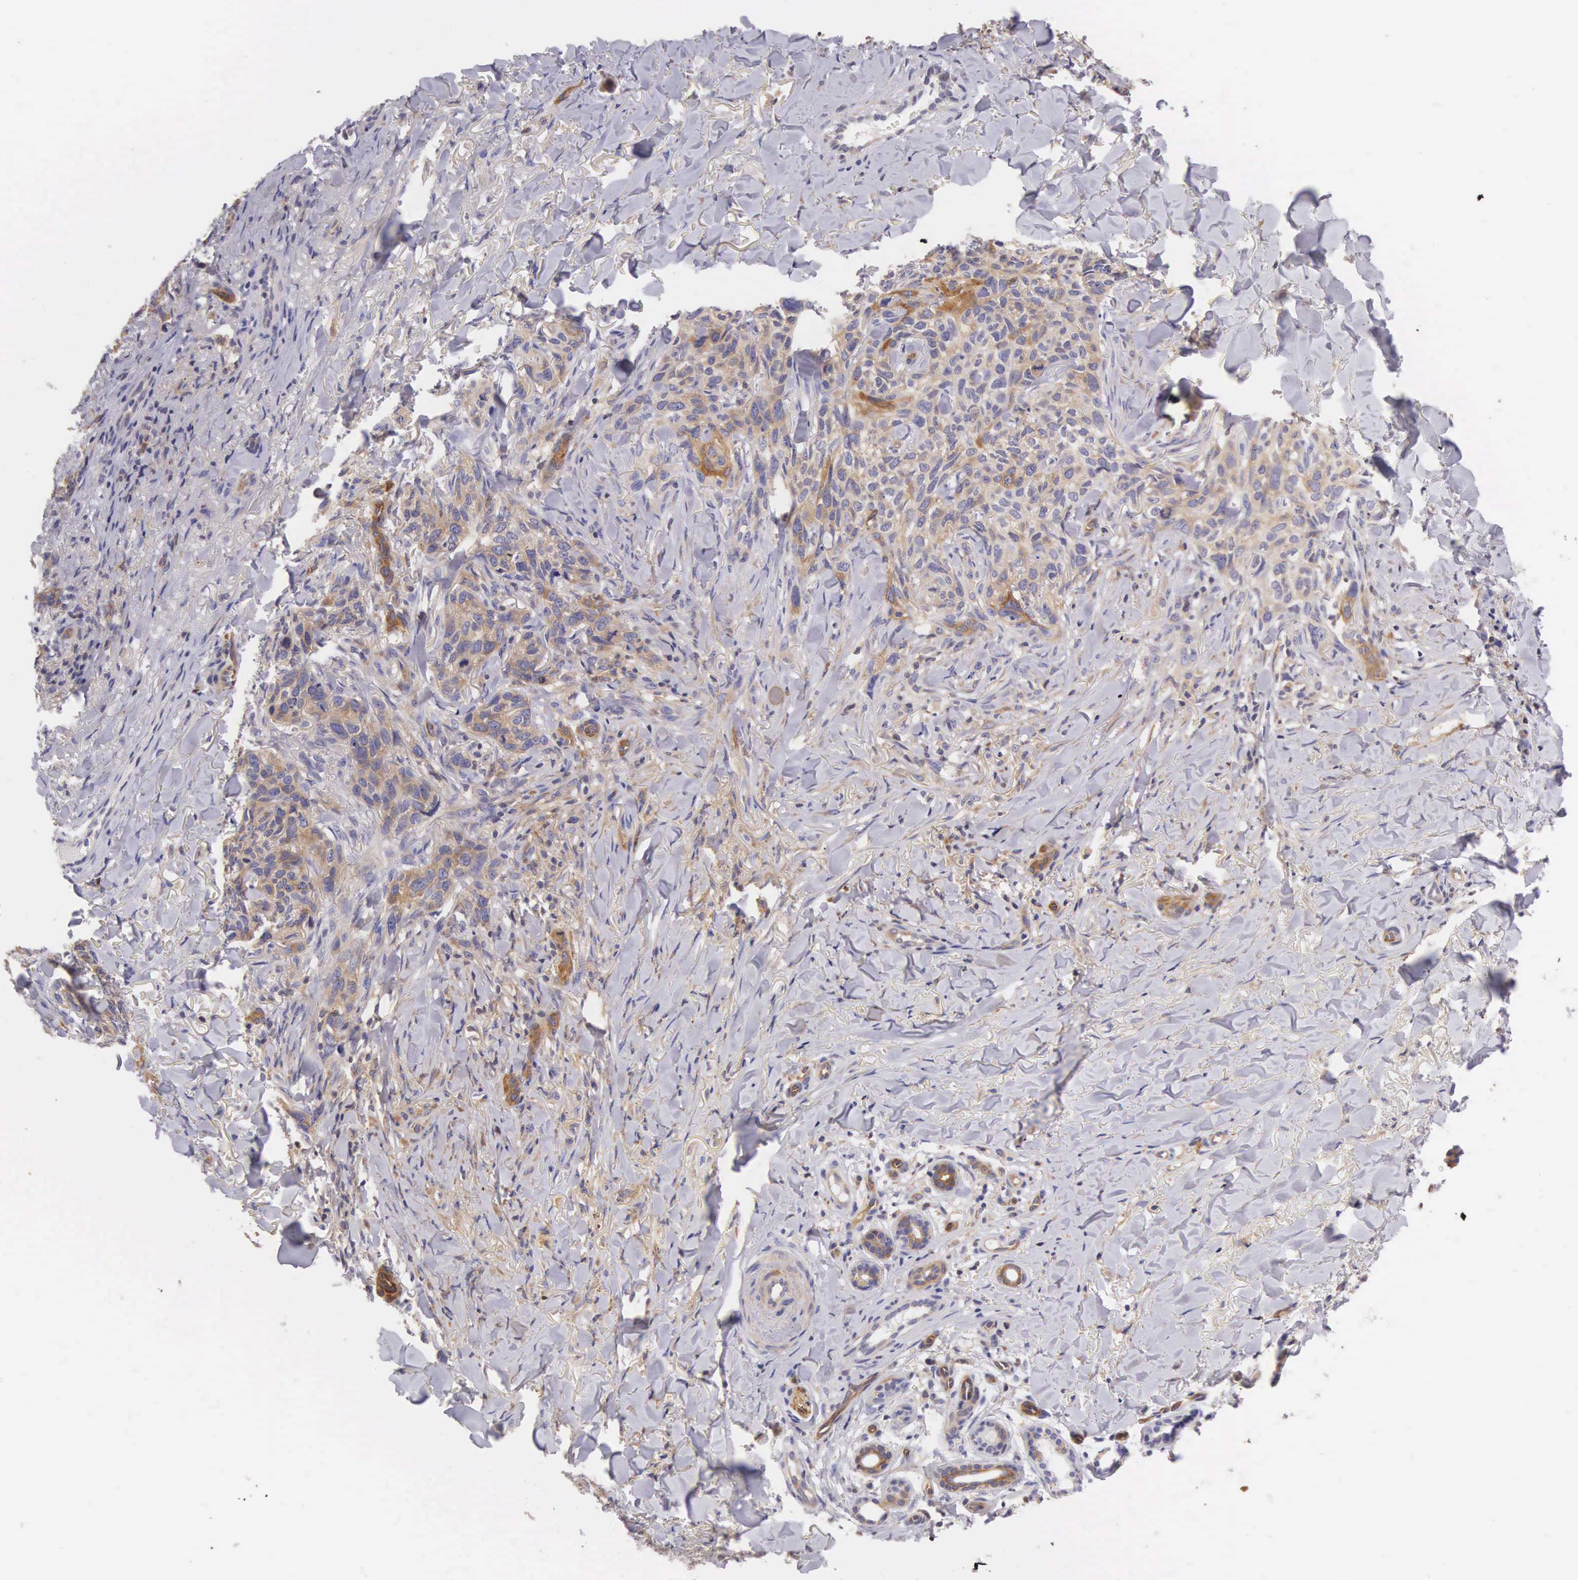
{"staining": {"intensity": "weak", "quantity": "25%-75%", "location": "cytoplasmic/membranous"}, "tissue": "skin cancer", "cell_type": "Tumor cells", "image_type": "cancer", "snomed": [{"axis": "morphology", "description": "Normal tissue, NOS"}, {"axis": "morphology", "description": "Basal cell carcinoma"}, {"axis": "topography", "description": "Skin"}], "caption": "Human skin cancer stained with a protein marker reveals weak staining in tumor cells.", "gene": "OSBPL3", "patient": {"sex": "male", "age": 81}}